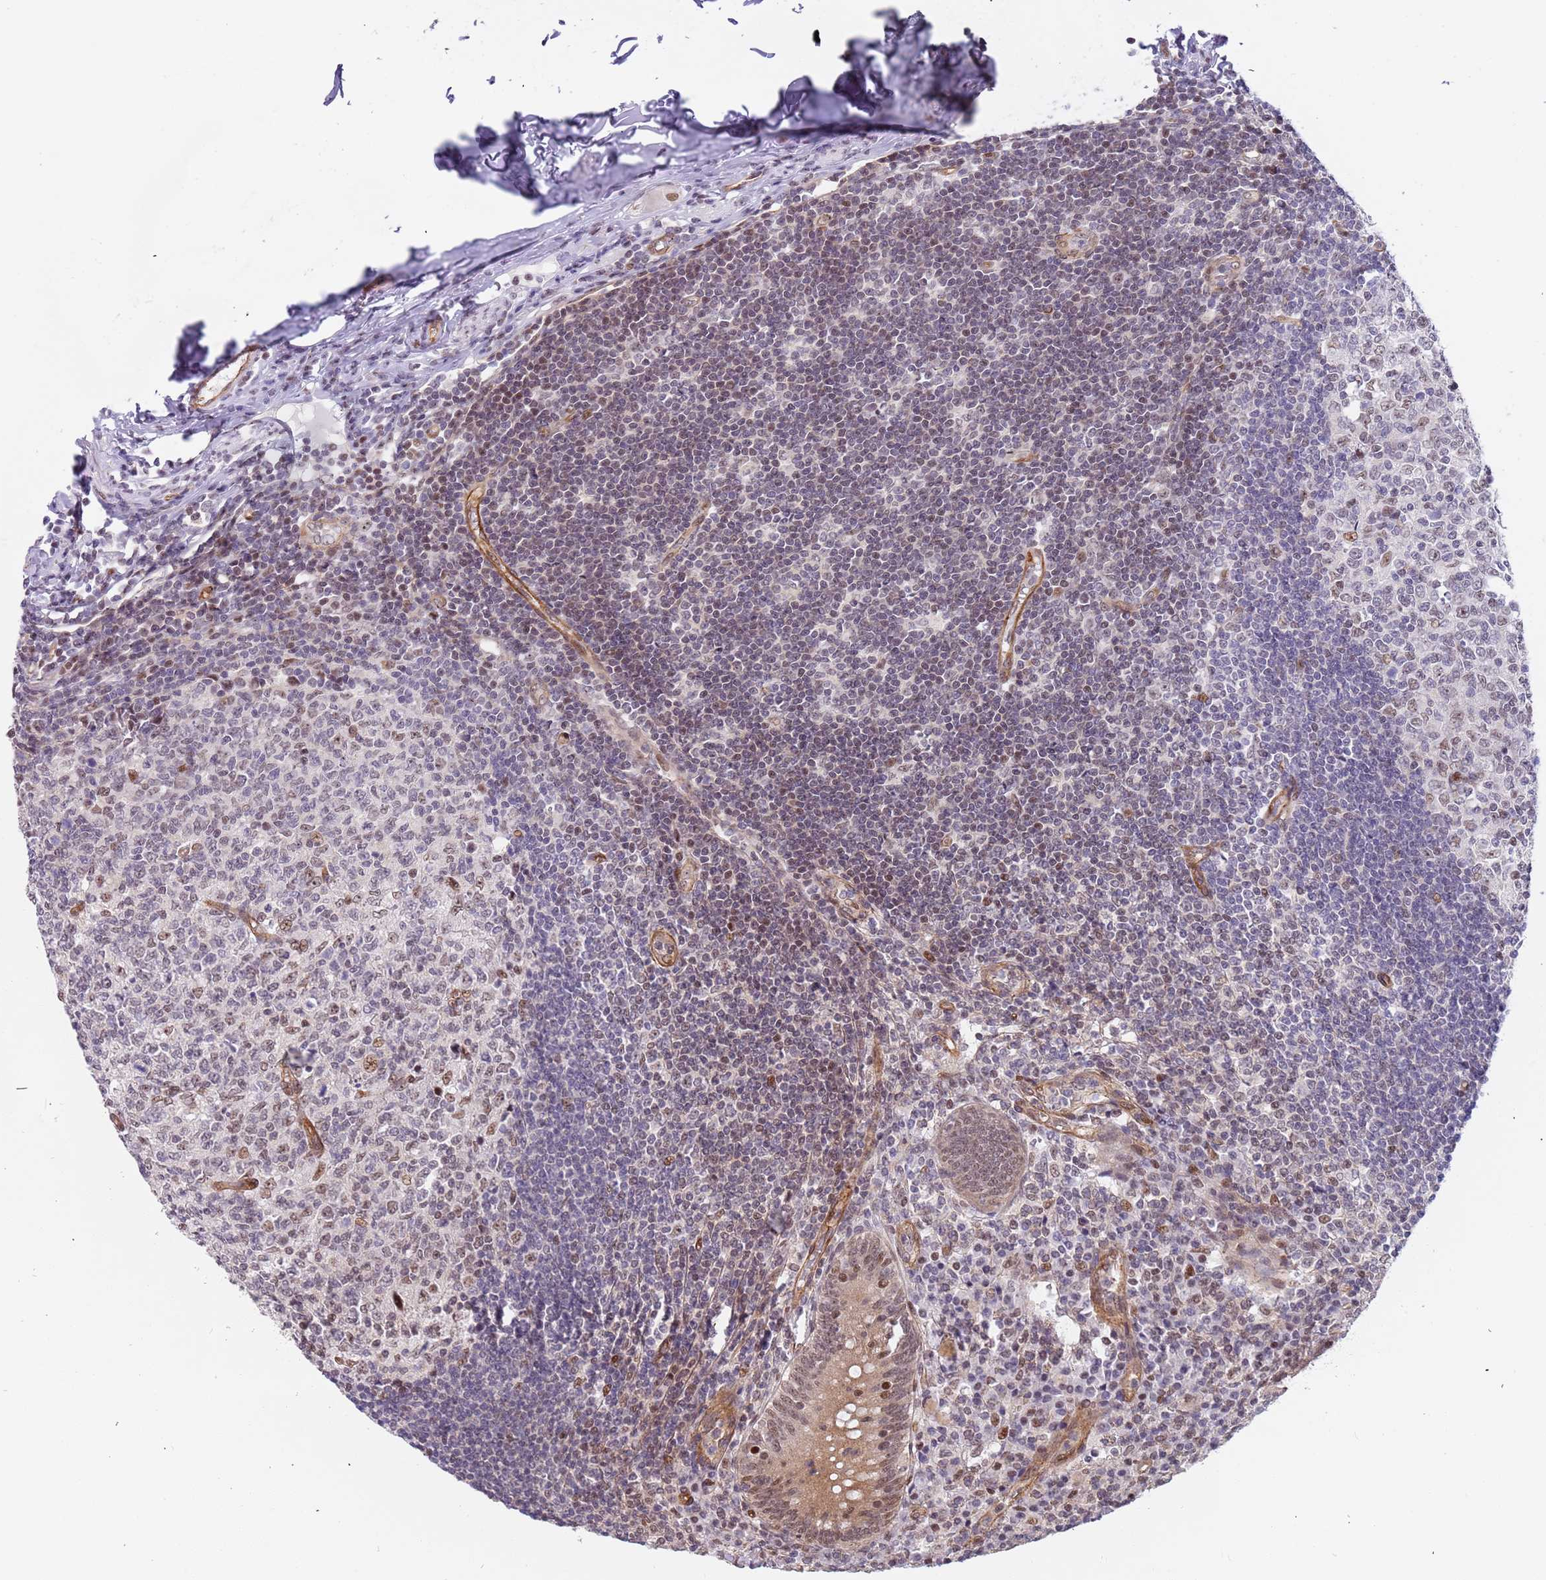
{"staining": {"intensity": "moderate", "quantity": ">75%", "location": "cytoplasmic/membranous,nuclear"}, "tissue": "appendix", "cell_type": "Glandular cells", "image_type": "normal", "snomed": [{"axis": "morphology", "description": "Normal tissue, NOS"}, {"axis": "topography", "description": "Appendix"}], "caption": "Moderate cytoplasmic/membranous,nuclear protein positivity is present in approximately >75% of glandular cells in appendix.", "gene": "LRMDA", "patient": {"sex": "female", "age": 54}}